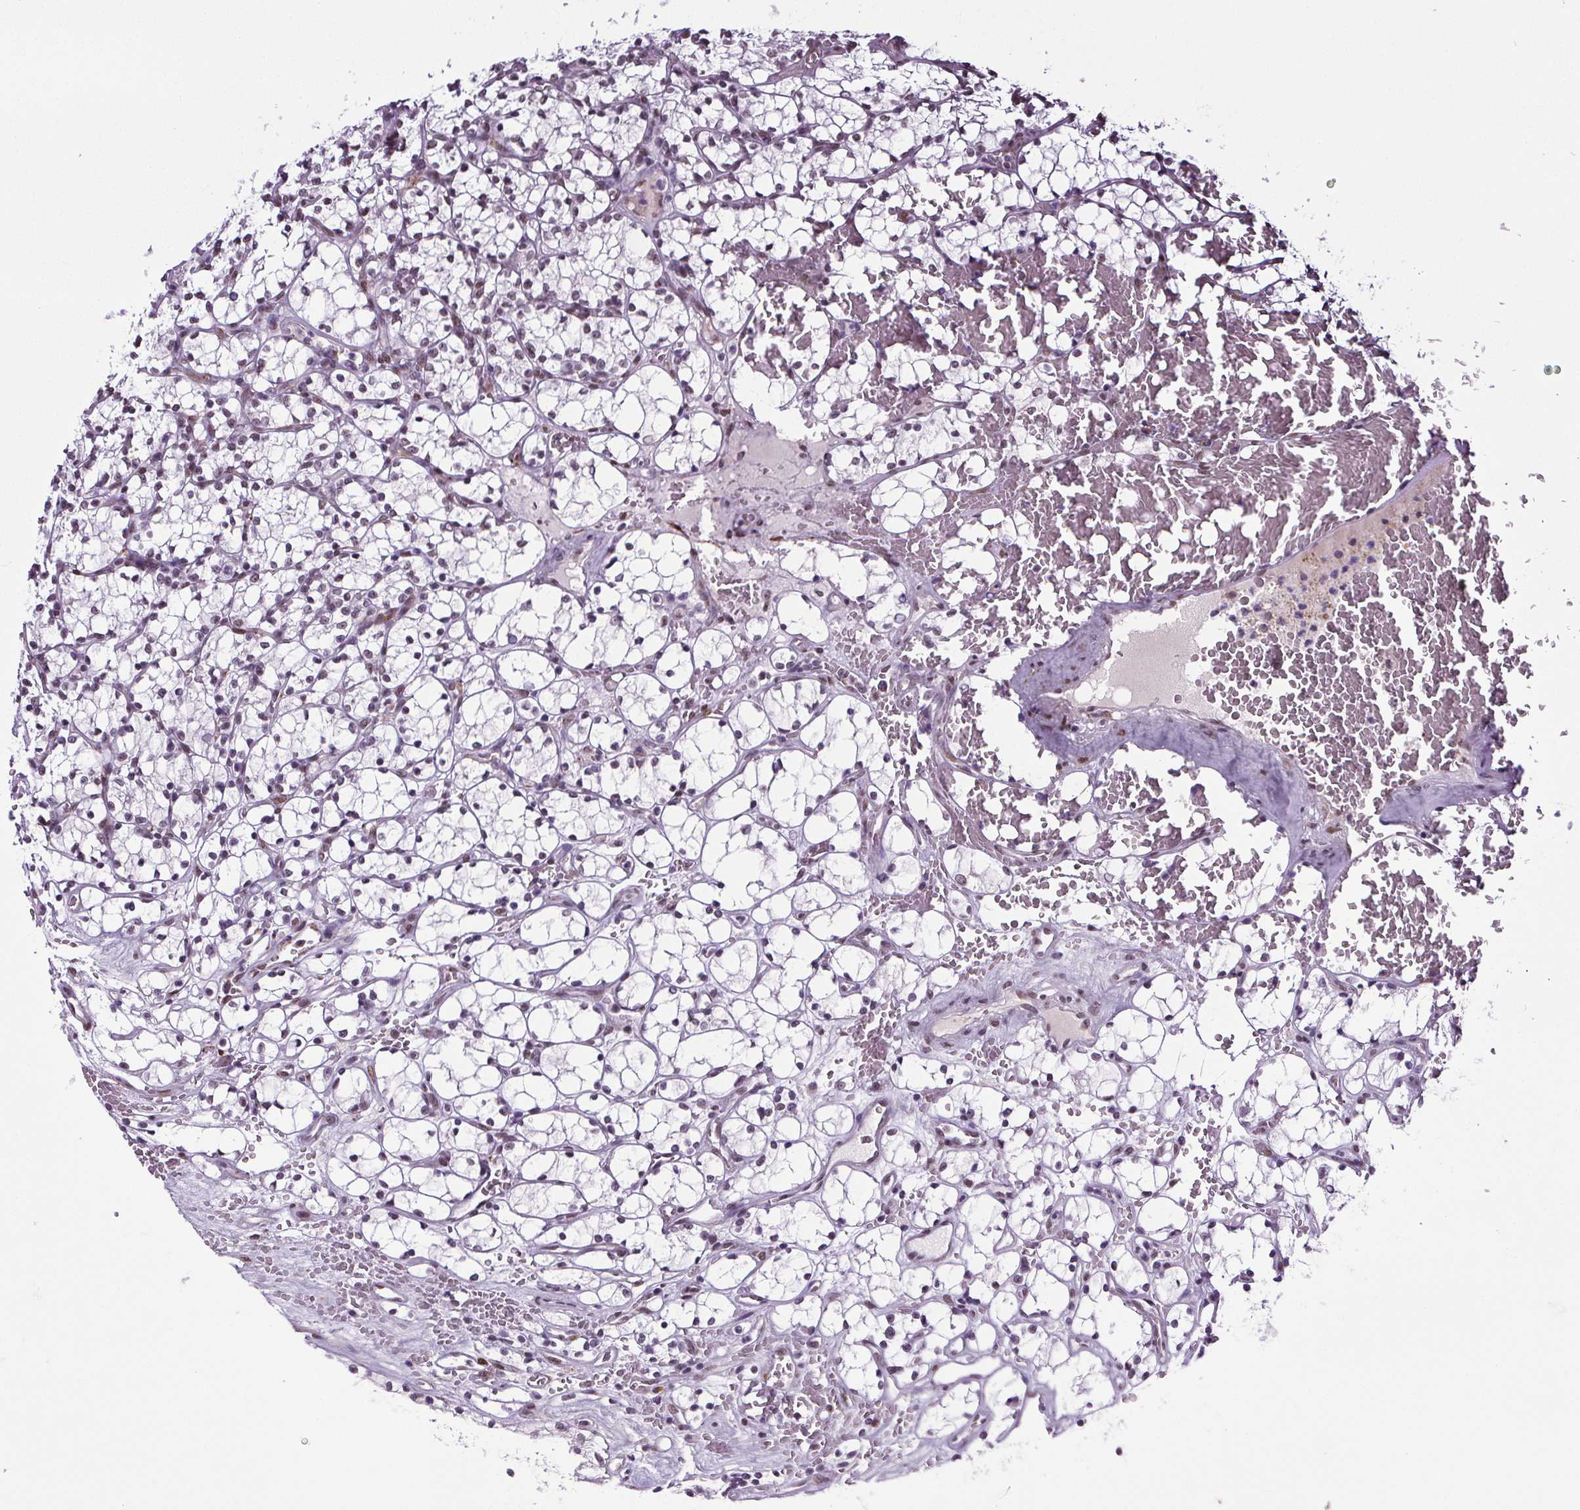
{"staining": {"intensity": "moderate", "quantity": "<25%", "location": "nuclear"}, "tissue": "renal cancer", "cell_type": "Tumor cells", "image_type": "cancer", "snomed": [{"axis": "morphology", "description": "Adenocarcinoma, NOS"}, {"axis": "topography", "description": "Kidney"}], "caption": "A brown stain highlights moderate nuclear positivity of a protein in renal cancer (adenocarcinoma) tumor cells.", "gene": "GP6", "patient": {"sex": "female", "age": 69}}